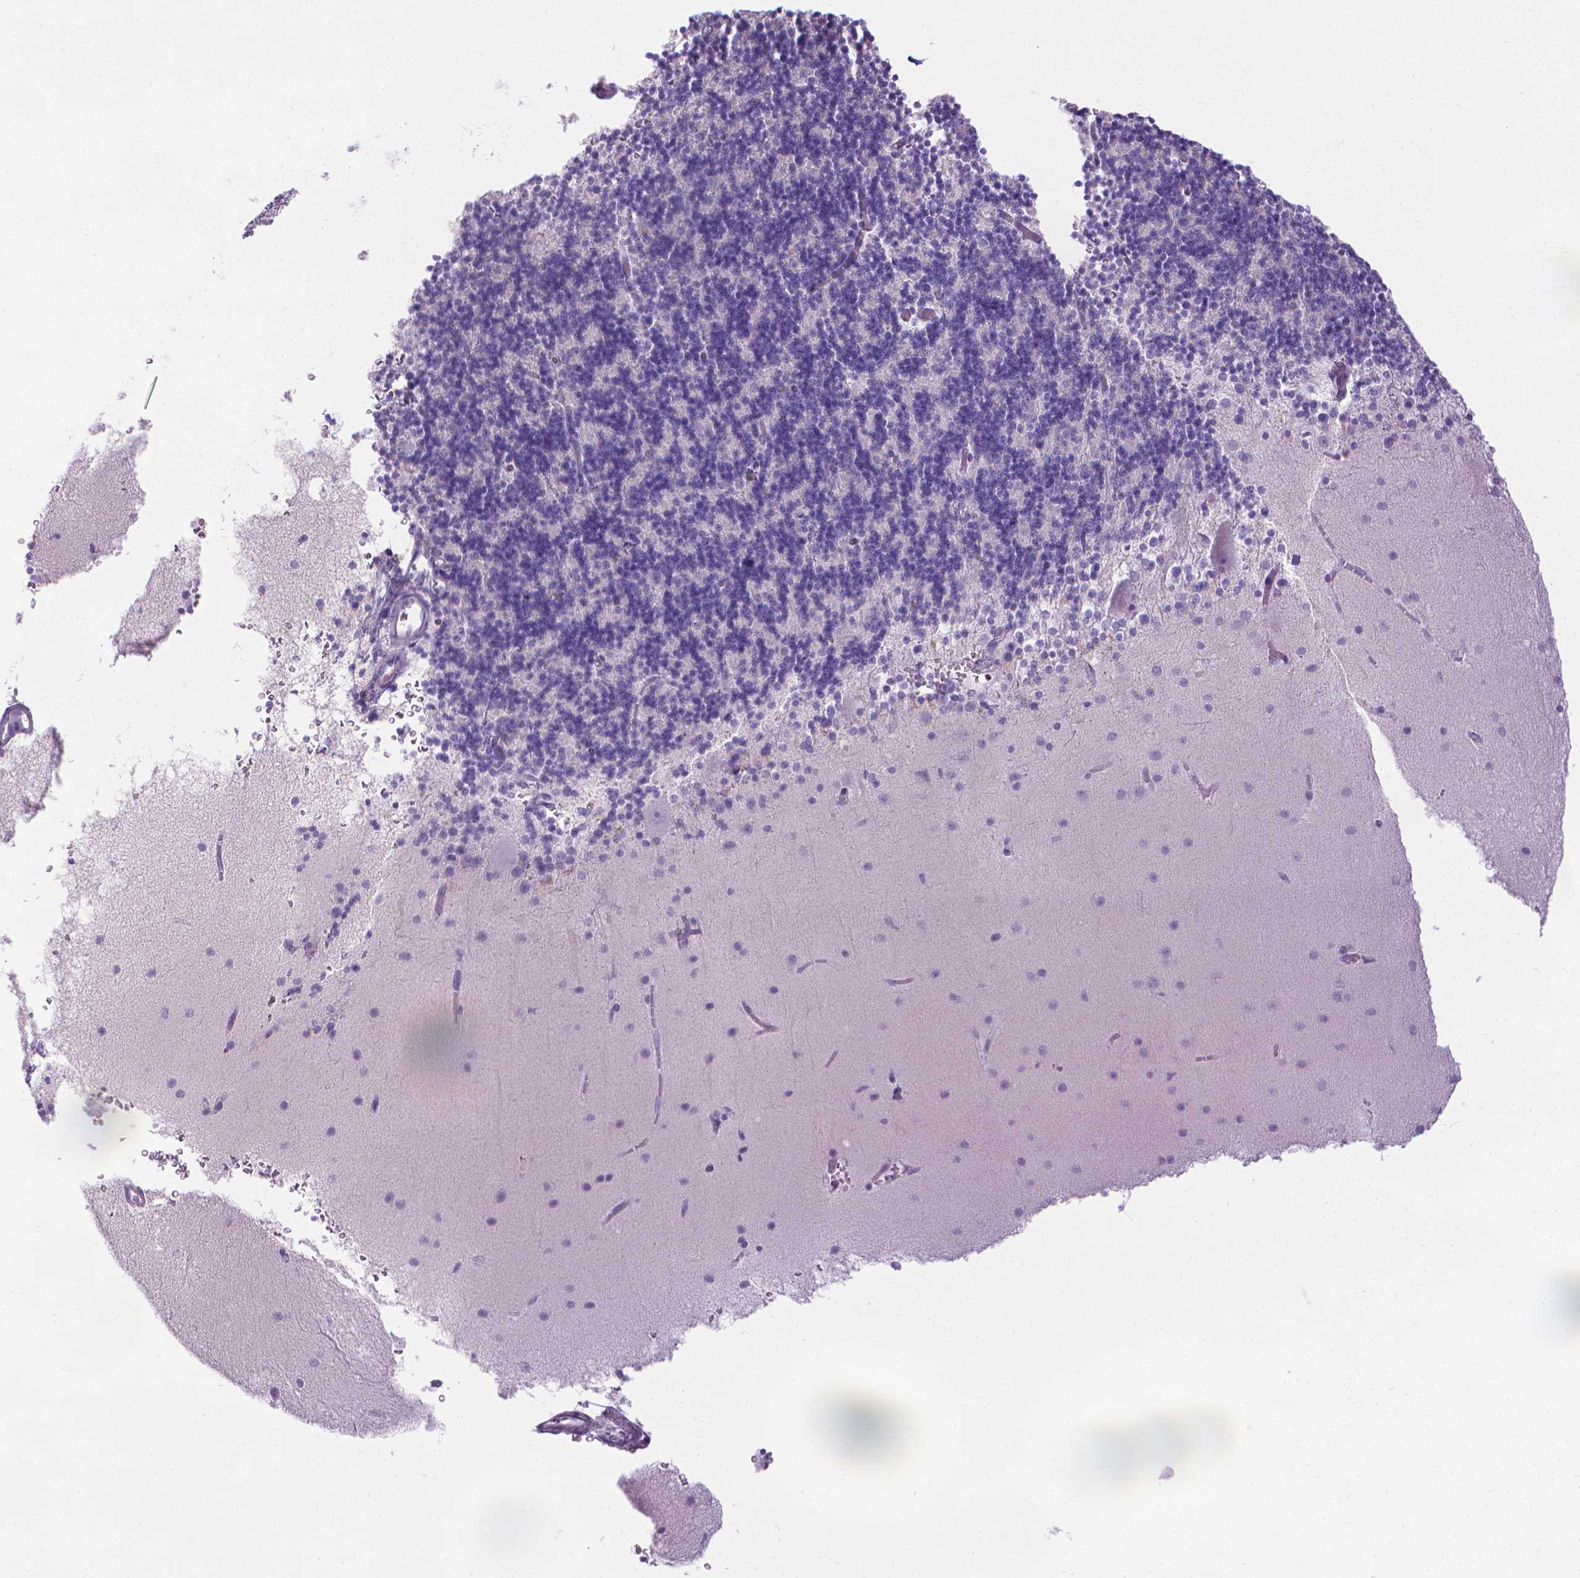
{"staining": {"intensity": "negative", "quantity": "none", "location": "none"}, "tissue": "cerebellum", "cell_type": "Cells in granular layer", "image_type": "normal", "snomed": [{"axis": "morphology", "description": "Normal tissue, NOS"}, {"axis": "topography", "description": "Cerebellum"}], "caption": "Immunohistochemistry image of normal cerebellum: cerebellum stained with DAB shows no significant protein positivity in cells in granular layer. (DAB (3,3'-diaminobenzidine) immunohistochemistry (IHC) with hematoxylin counter stain).", "gene": "SPAG6", "patient": {"sex": "male", "age": 70}}